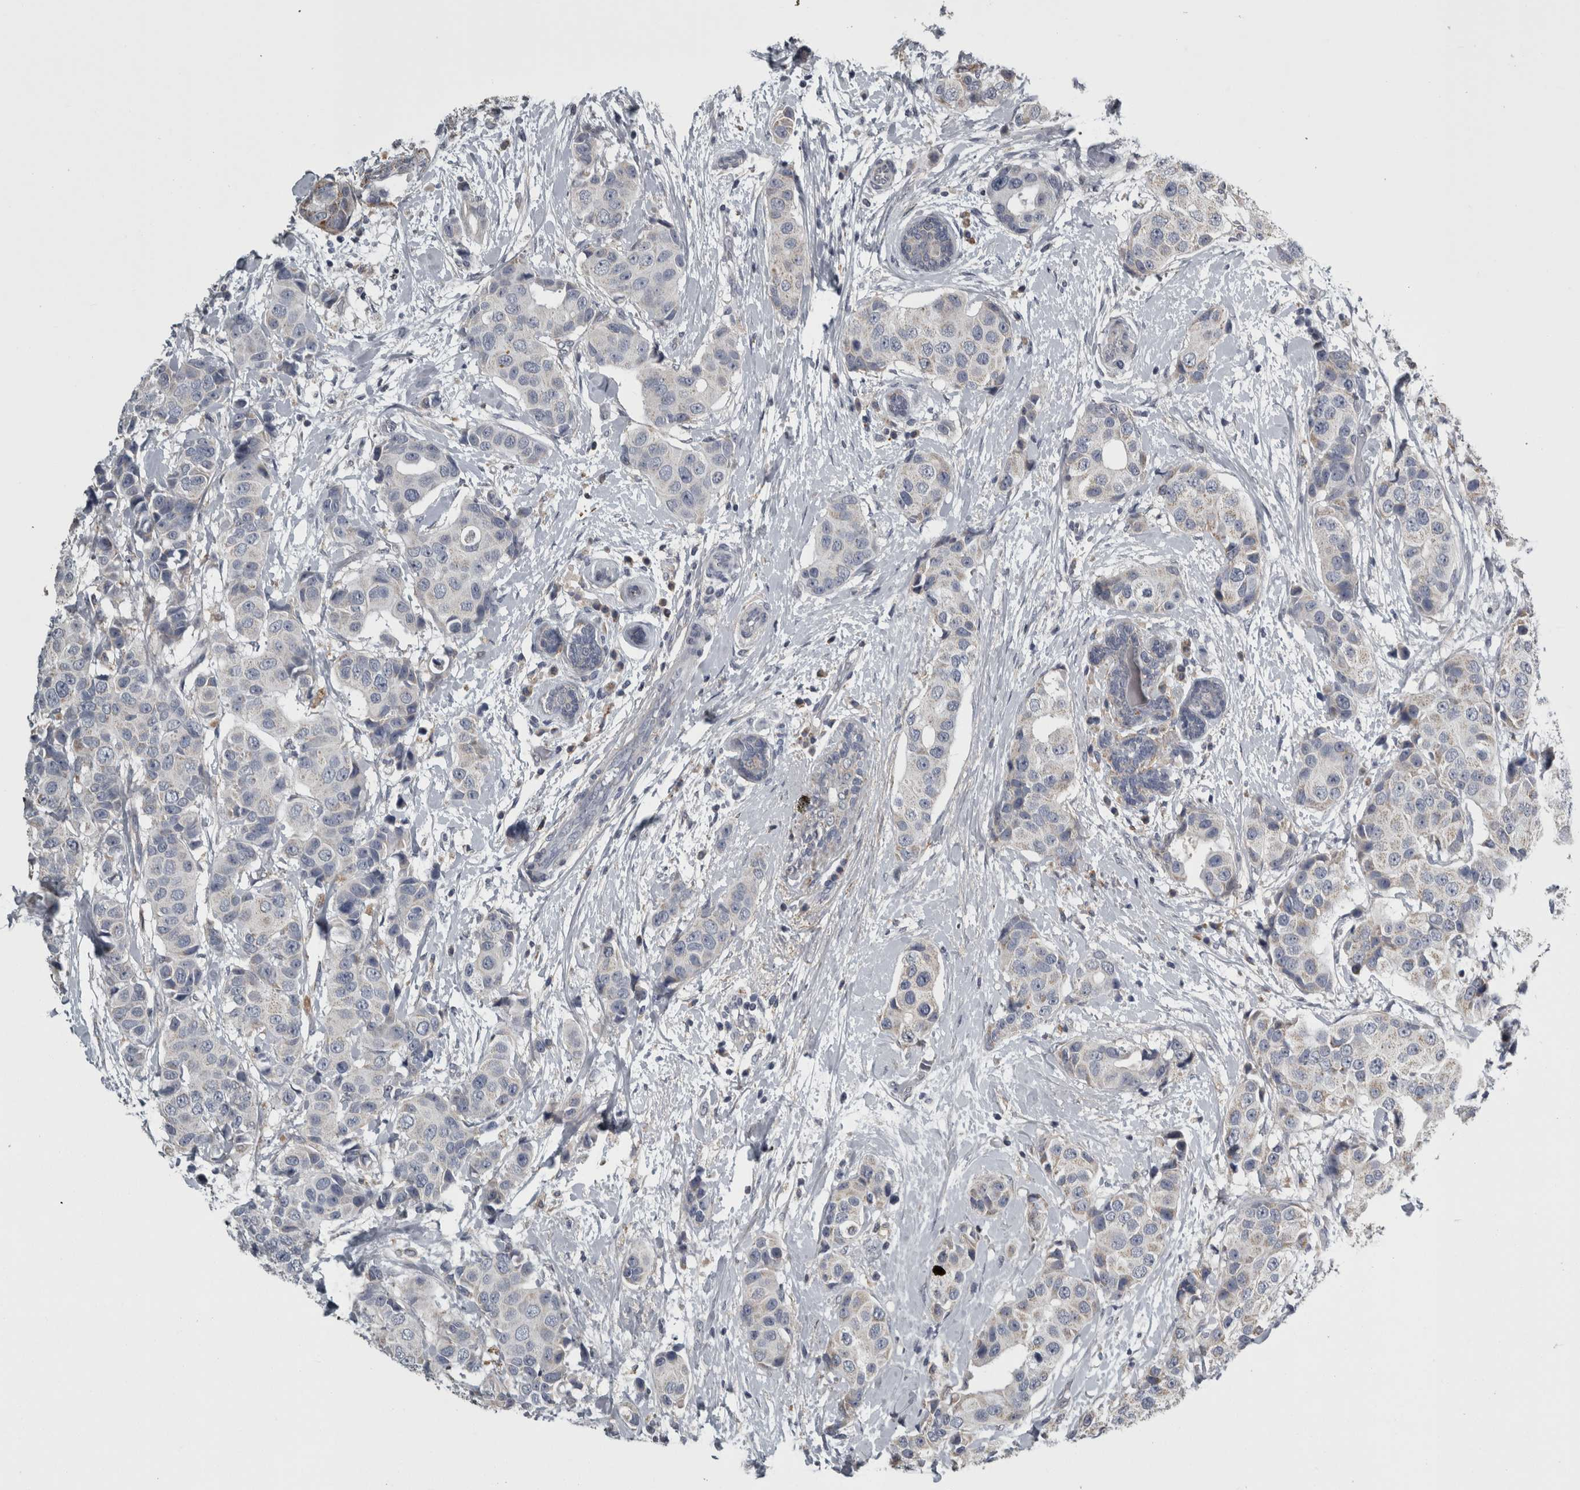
{"staining": {"intensity": "weak", "quantity": "<25%", "location": "cytoplasmic/membranous"}, "tissue": "breast cancer", "cell_type": "Tumor cells", "image_type": "cancer", "snomed": [{"axis": "morphology", "description": "Normal tissue, NOS"}, {"axis": "morphology", "description": "Duct carcinoma"}, {"axis": "topography", "description": "Breast"}], "caption": "There is no significant expression in tumor cells of breast infiltrating ductal carcinoma.", "gene": "FRK", "patient": {"sex": "female", "age": 39}}